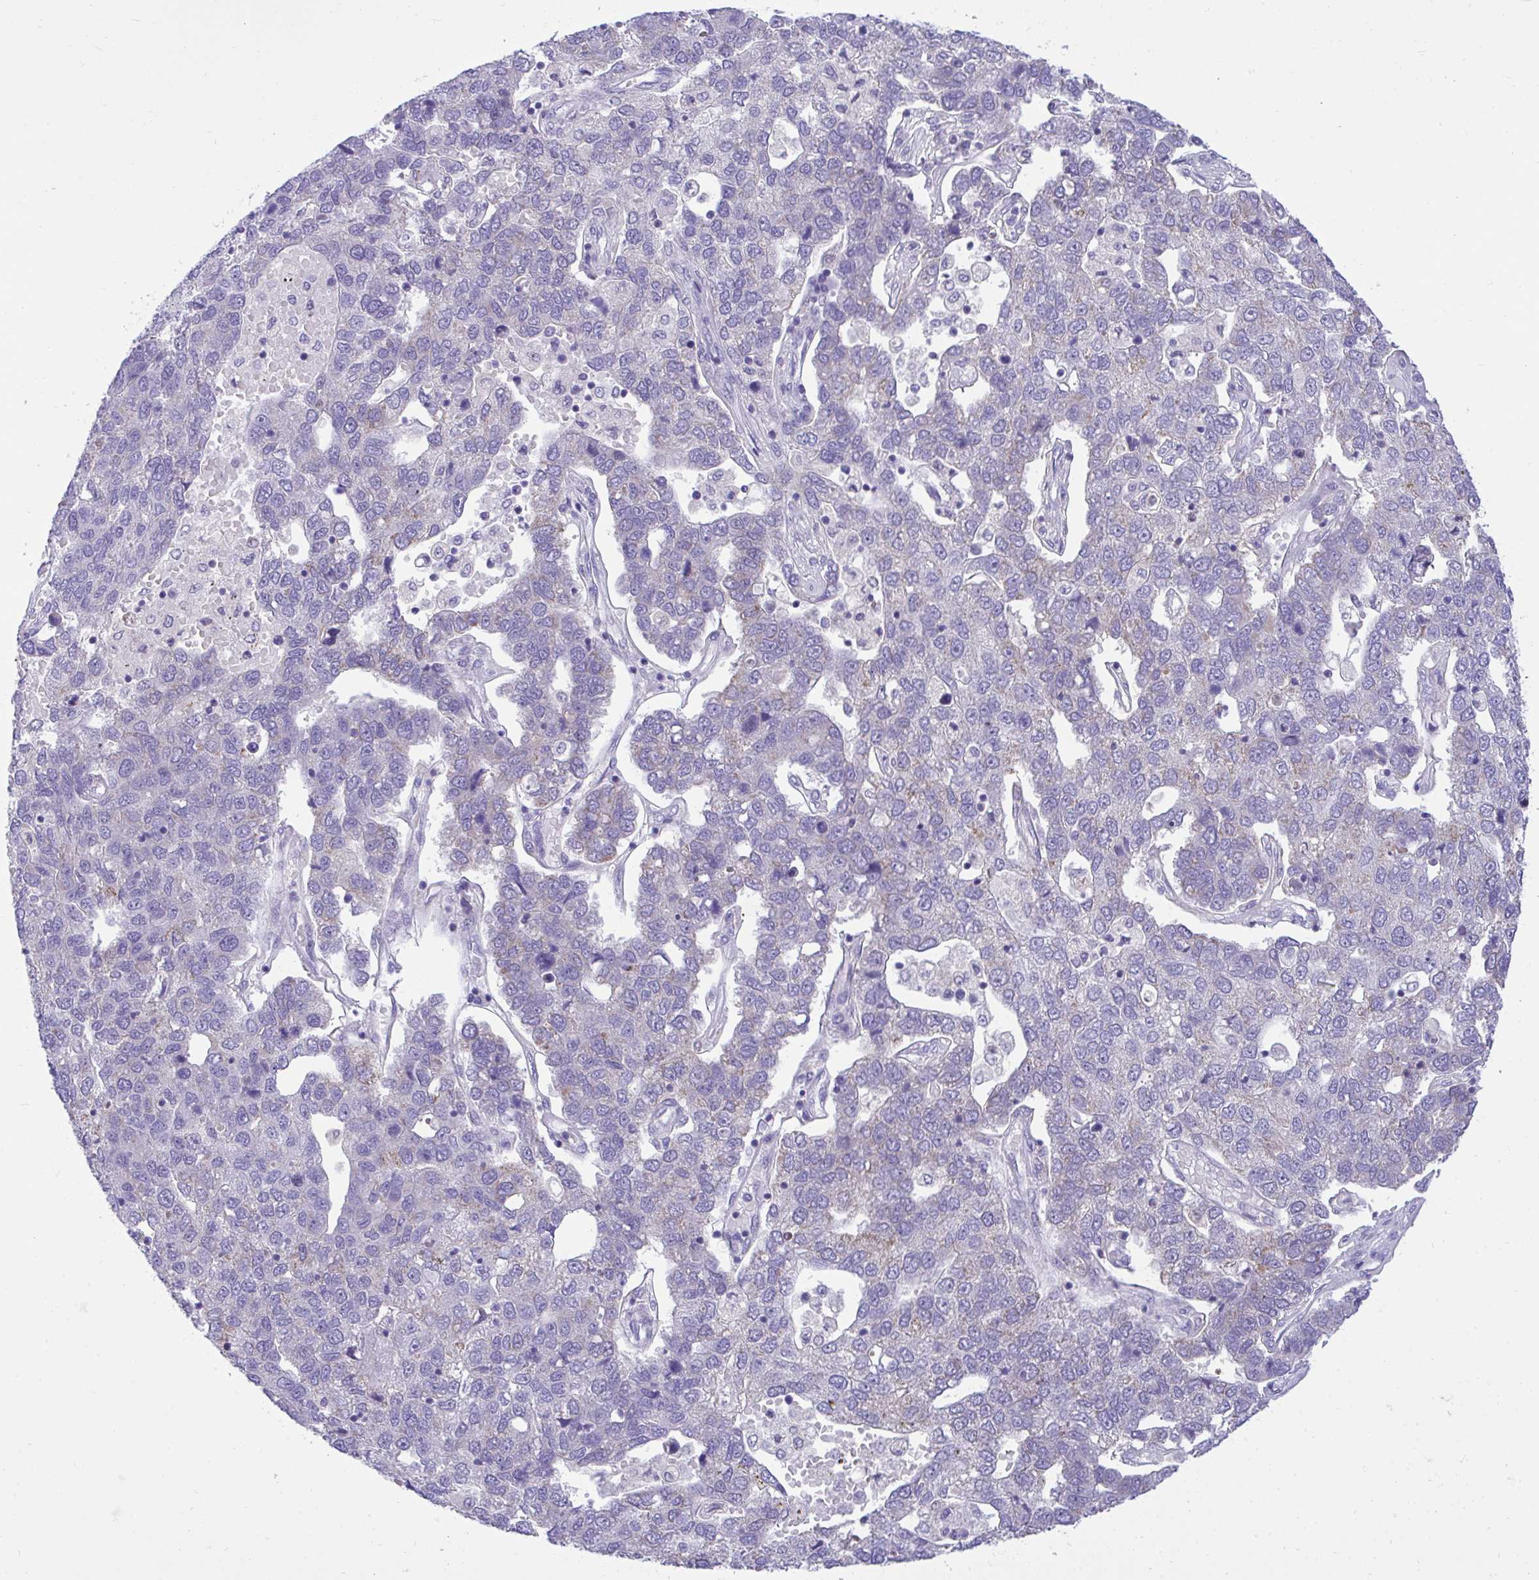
{"staining": {"intensity": "weak", "quantity": "<25%", "location": "cytoplasmic/membranous"}, "tissue": "pancreatic cancer", "cell_type": "Tumor cells", "image_type": "cancer", "snomed": [{"axis": "morphology", "description": "Adenocarcinoma, NOS"}, {"axis": "topography", "description": "Pancreas"}], "caption": "Immunohistochemical staining of pancreatic adenocarcinoma reveals no significant positivity in tumor cells. (DAB immunohistochemistry (IHC) with hematoxylin counter stain).", "gene": "TMCO5A", "patient": {"sex": "female", "age": 61}}